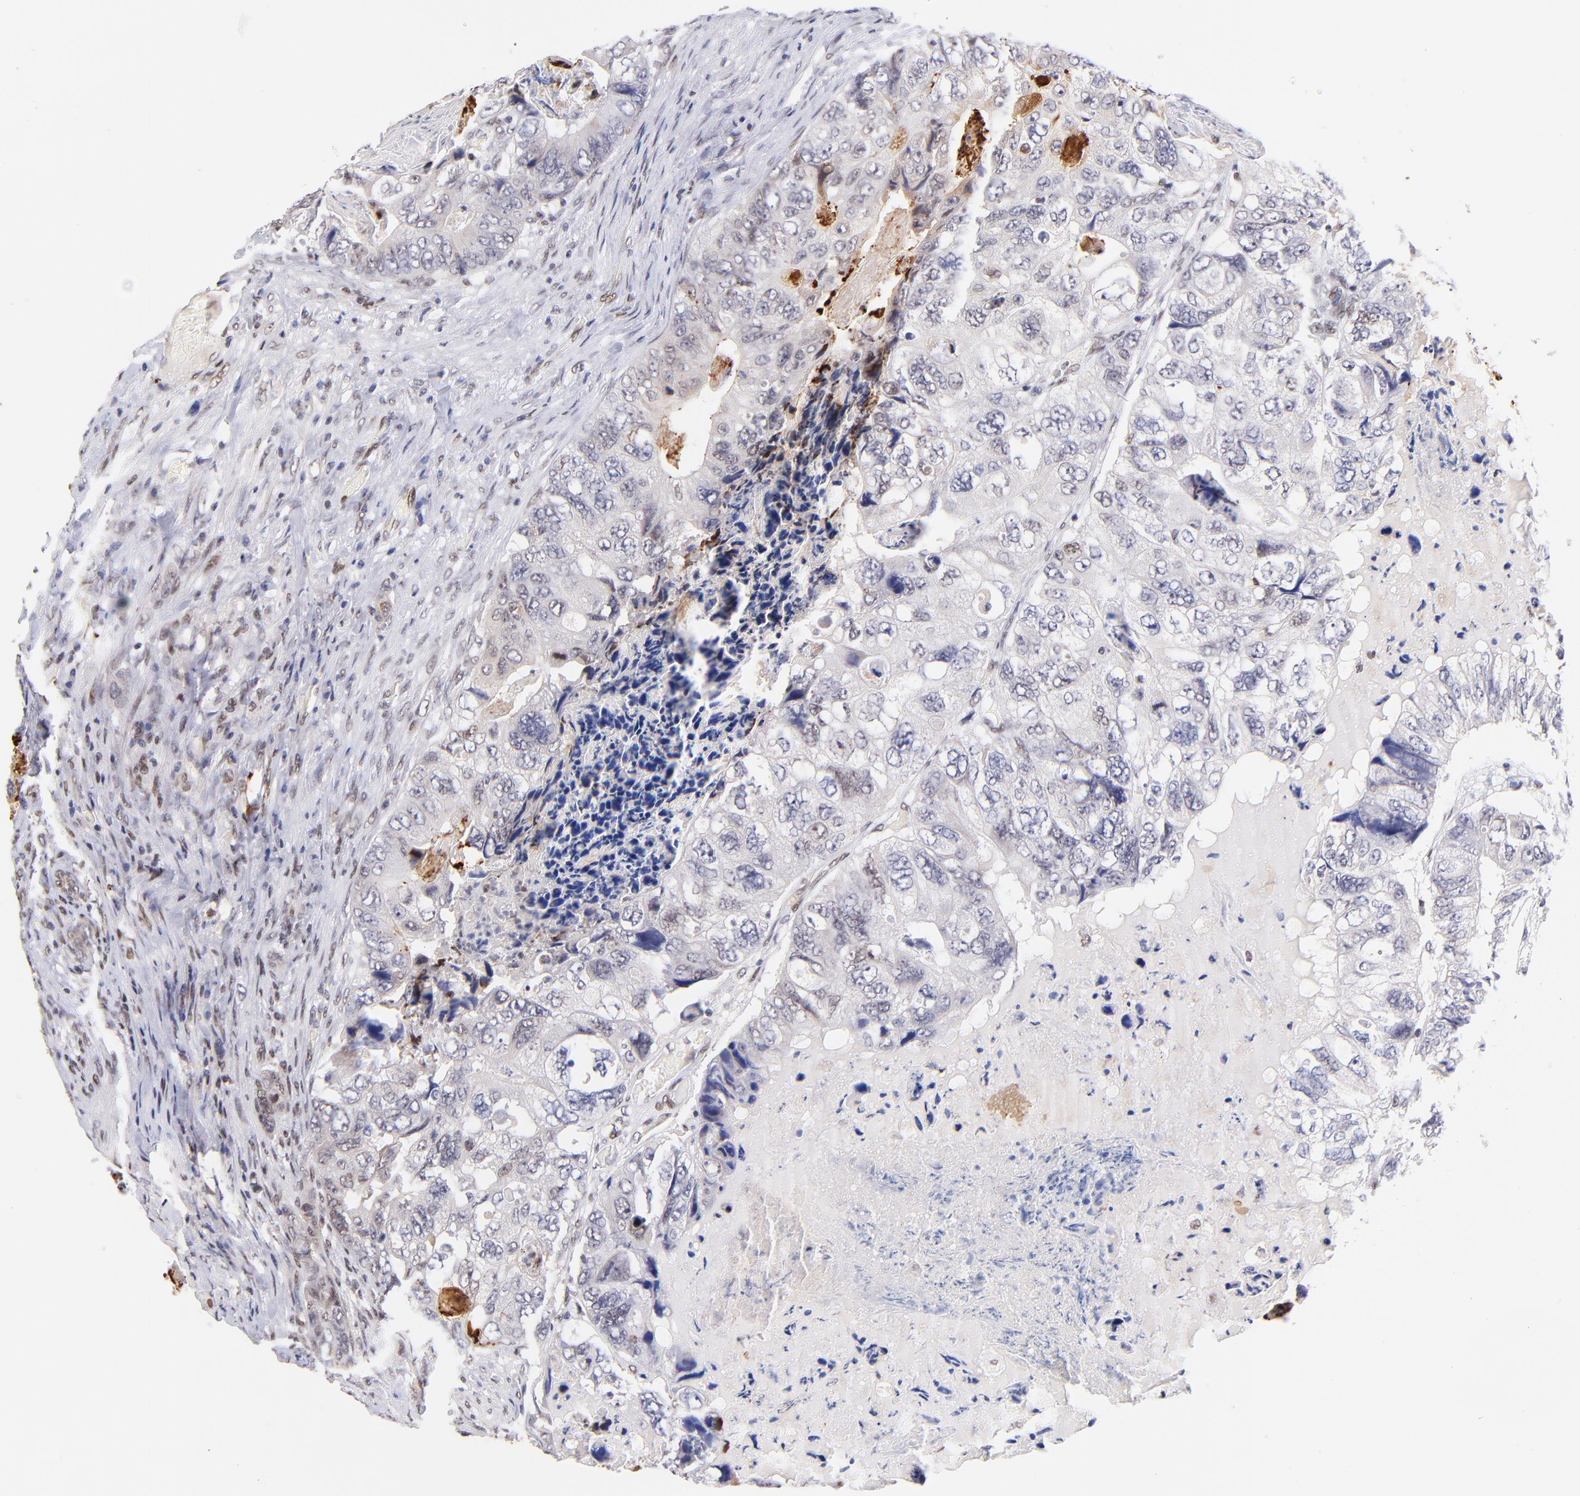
{"staining": {"intensity": "weak", "quantity": "25%-75%", "location": "nuclear"}, "tissue": "colorectal cancer", "cell_type": "Tumor cells", "image_type": "cancer", "snomed": [{"axis": "morphology", "description": "Adenocarcinoma, NOS"}, {"axis": "topography", "description": "Rectum"}], "caption": "Immunohistochemical staining of colorectal cancer exhibits weak nuclear protein staining in approximately 25%-75% of tumor cells.", "gene": "MIDEAS", "patient": {"sex": "female", "age": 82}}